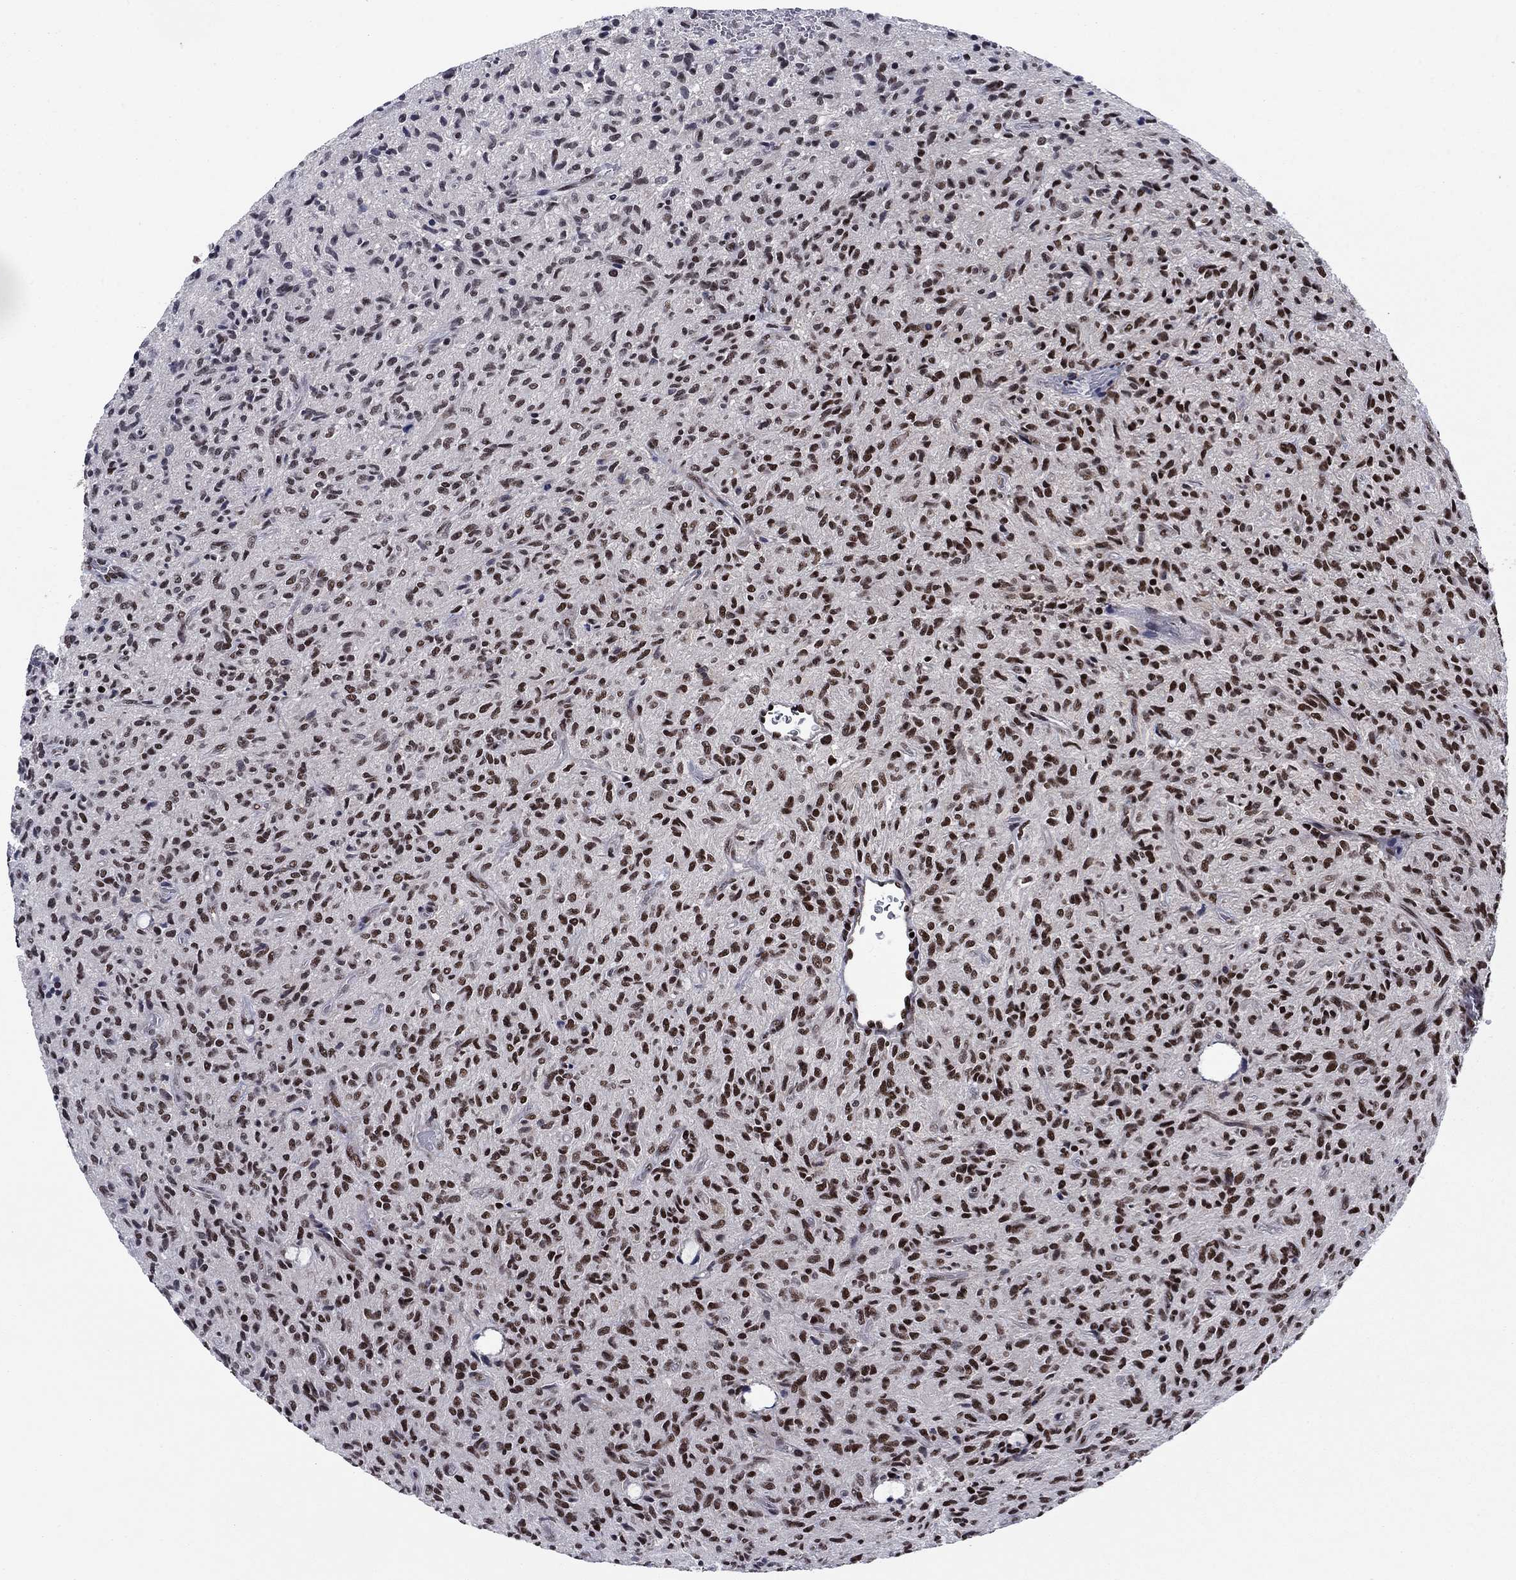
{"staining": {"intensity": "strong", "quantity": "25%-75%", "location": "nuclear"}, "tissue": "glioma", "cell_type": "Tumor cells", "image_type": "cancer", "snomed": [{"axis": "morphology", "description": "Glioma, malignant, High grade"}, {"axis": "topography", "description": "Brain"}], "caption": "Tumor cells reveal strong nuclear expression in approximately 25%-75% of cells in malignant glioma (high-grade).", "gene": "RPRD1B", "patient": {"sex": "male", "age": 64}}